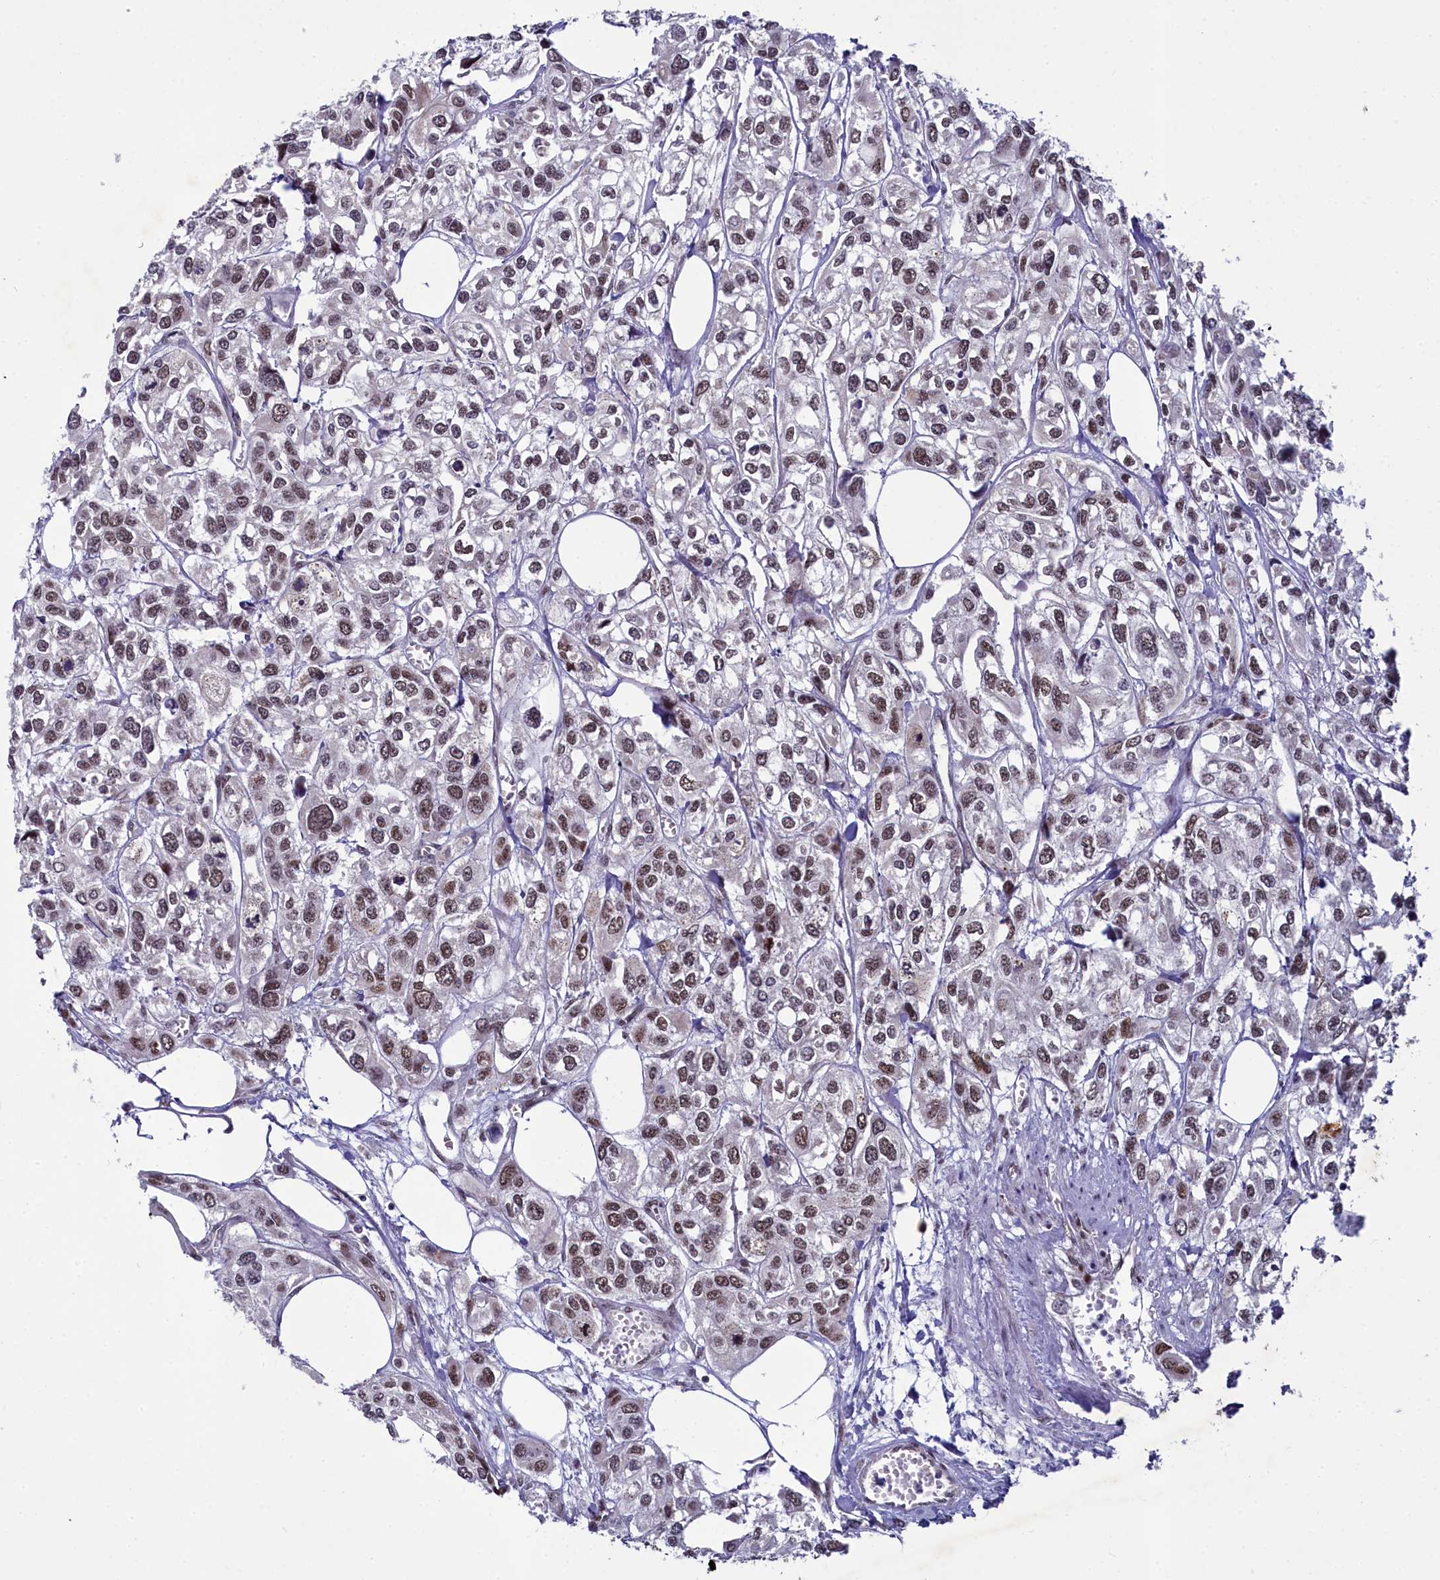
{"staining": {"intensity": "moderate", "quantity": "25%-75%", "location": "nuclear"}, "tissue": "urothelial cancer", "cell_type": "Tumor cells", "image_type": "cancer", "snomed": [{"axis": "morphology", "description": "Urothelial carcinoma, High grade"}, {"axis": "topography", "description": "Urinary bladder"}], "caption": "Human high-grade urothelial carcinoma stained with a protein marker reveals moderate staining in tumor cells.", "gene": "PPHLN1", "patient": {"sex": "male", "age": 67}}